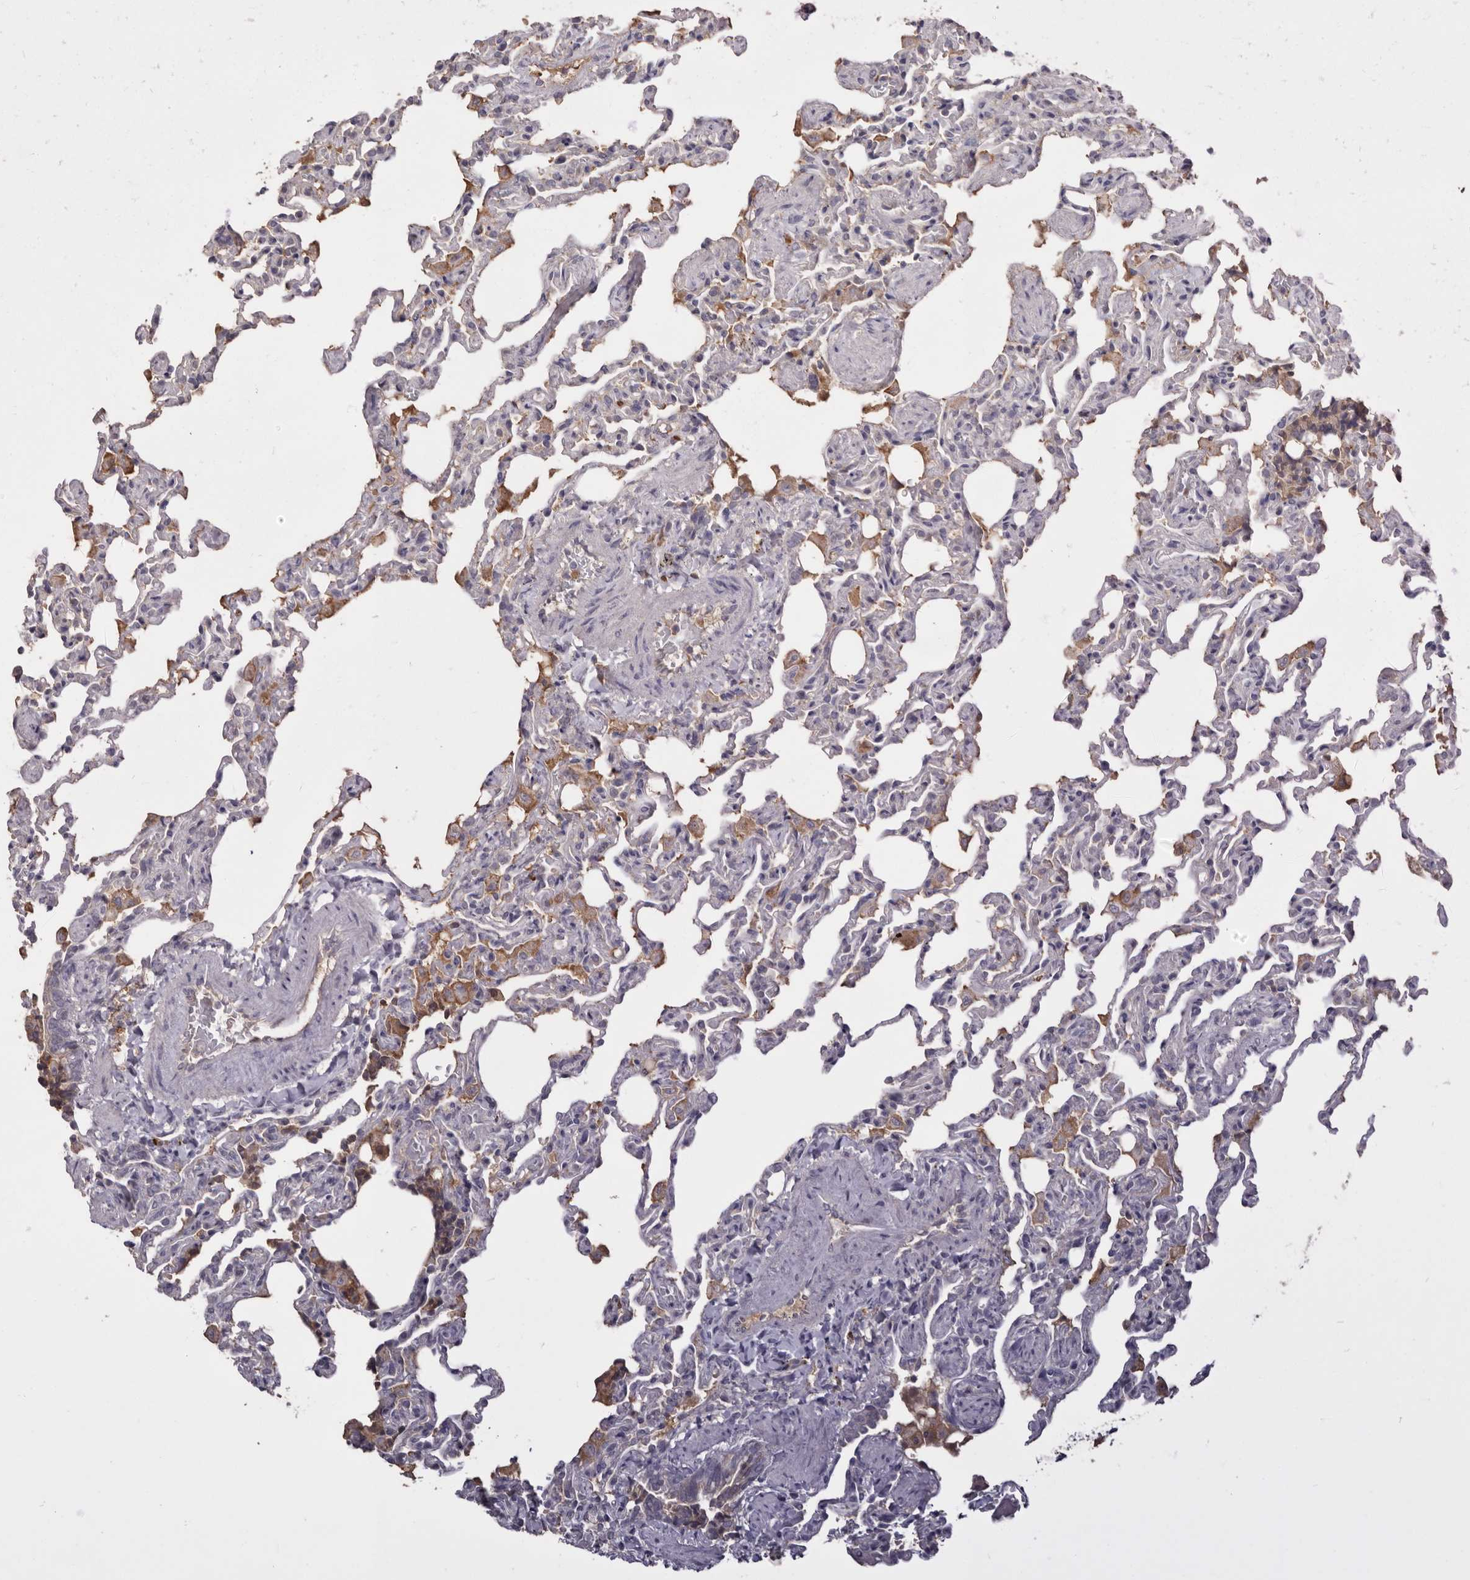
{"staining": {"intensity": "negative", "quantity": "none", "location": "none"}, "tissue": "lung", "cell_type": "Alveolar cells", "image_type": "normal", "snomed": [{"axis": "morphology", "description": "Normal tissue, NOS"}, {"axis": "topography", "description": "Lung"}], "caption": "Alveolar cells show no significant expression in benign lung. (Brightfield microscopy of DAB (3,3'-diaminobenzidine) IHC at high magnification).", "gene": "HCAR2", "patient": {"sex": "male", "age": 20}}